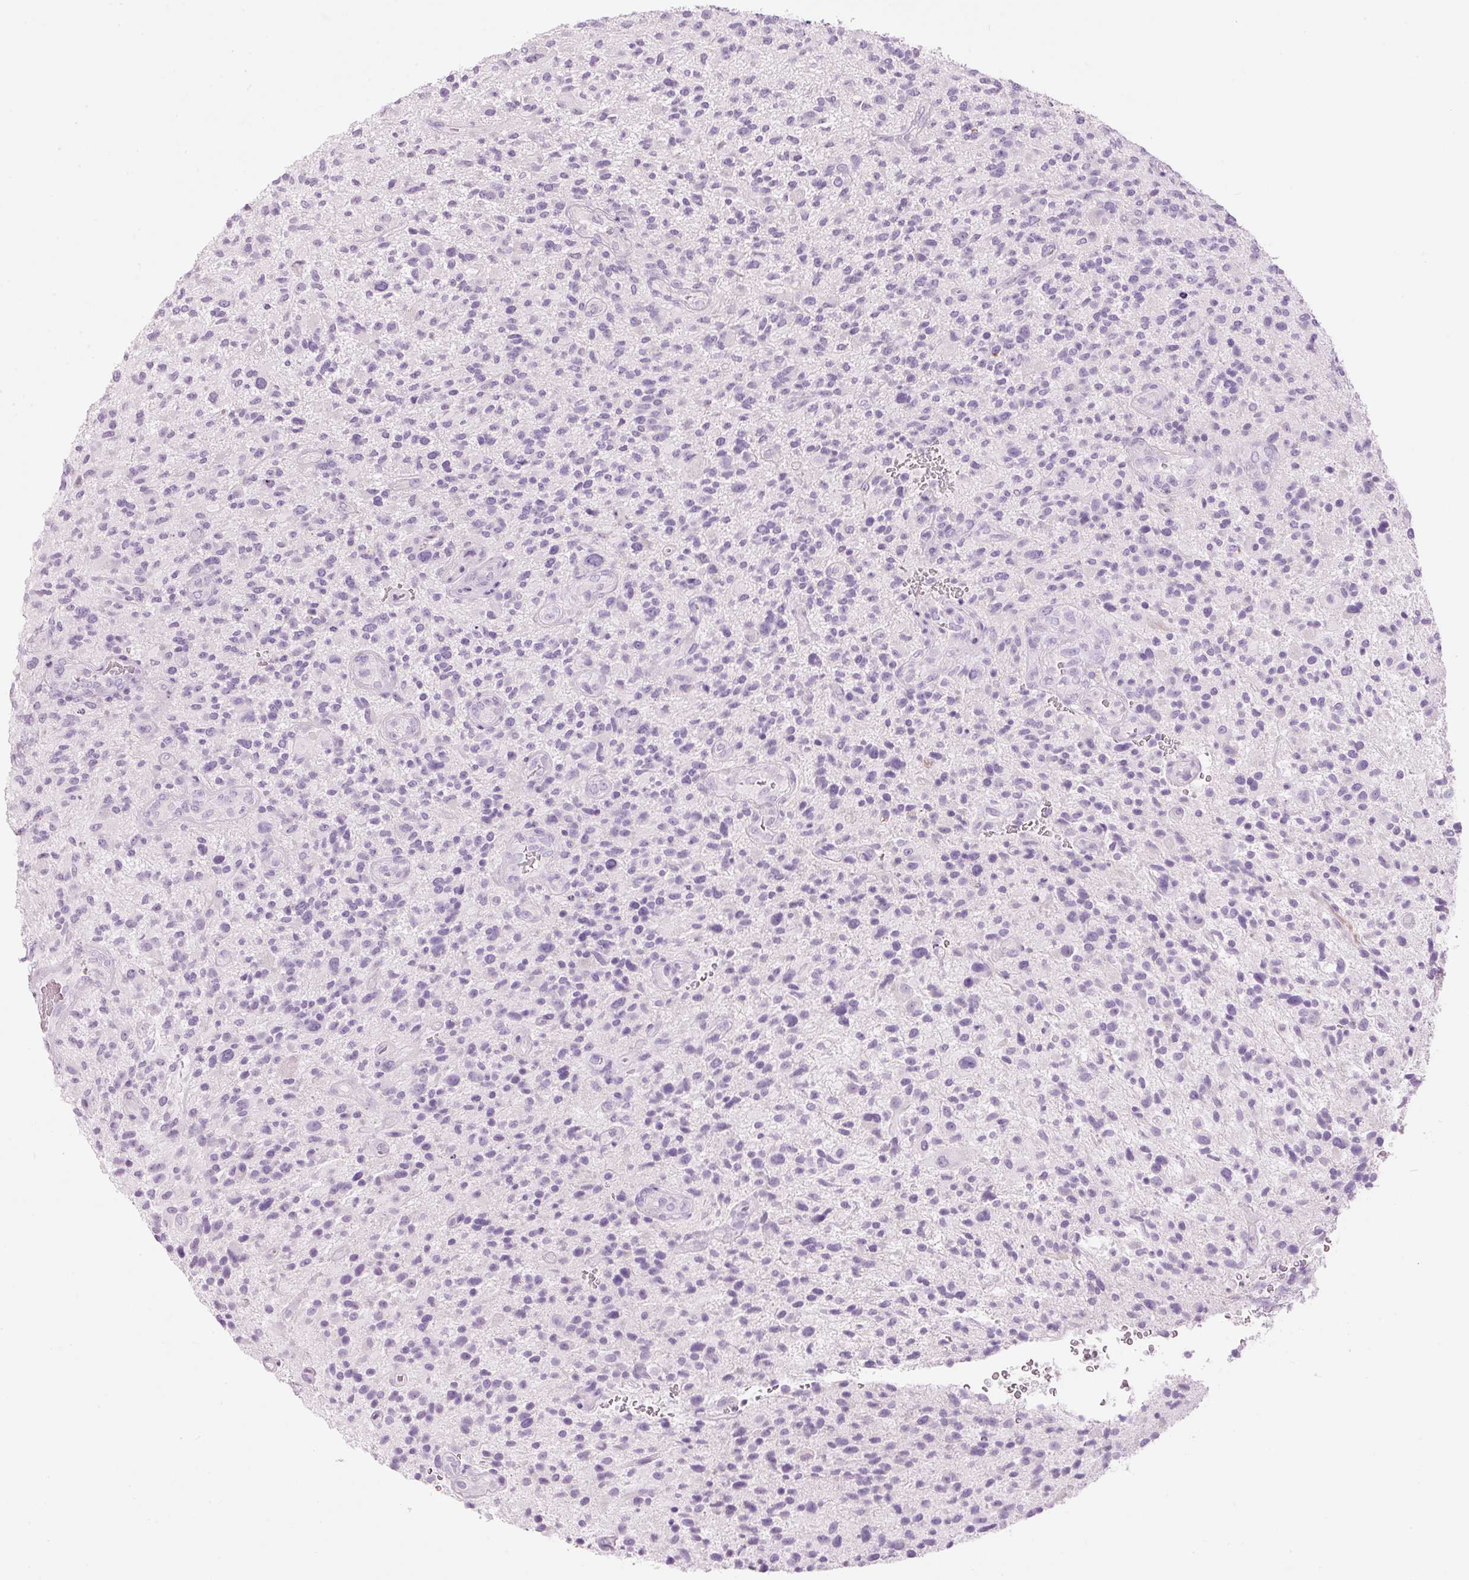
{"staining": {"intensity": "negative", "quantity": "none", "location": "none"}, "tissue": "glioma", "cell_type": "Tumor cells", "image_type": "cancer", "snomed": [{"axis": "morphology", "description": "Glioma, malignant, High grade"}, {"axis": "topography", "description": "Brain"}], "caption": "Immunohistochemistry (IHC) photomicrograph of neoplastic tissue: human malignant glioma (high-grade) stained with DAB (3,3'-diaminobenzidine) exhibits no significant protein staining in tumor cells. (Immunohistochemistry, brightfield microscopy, high magnification).", "gene": "CARD16", "patient": {"sex": "male", "age": 47}}